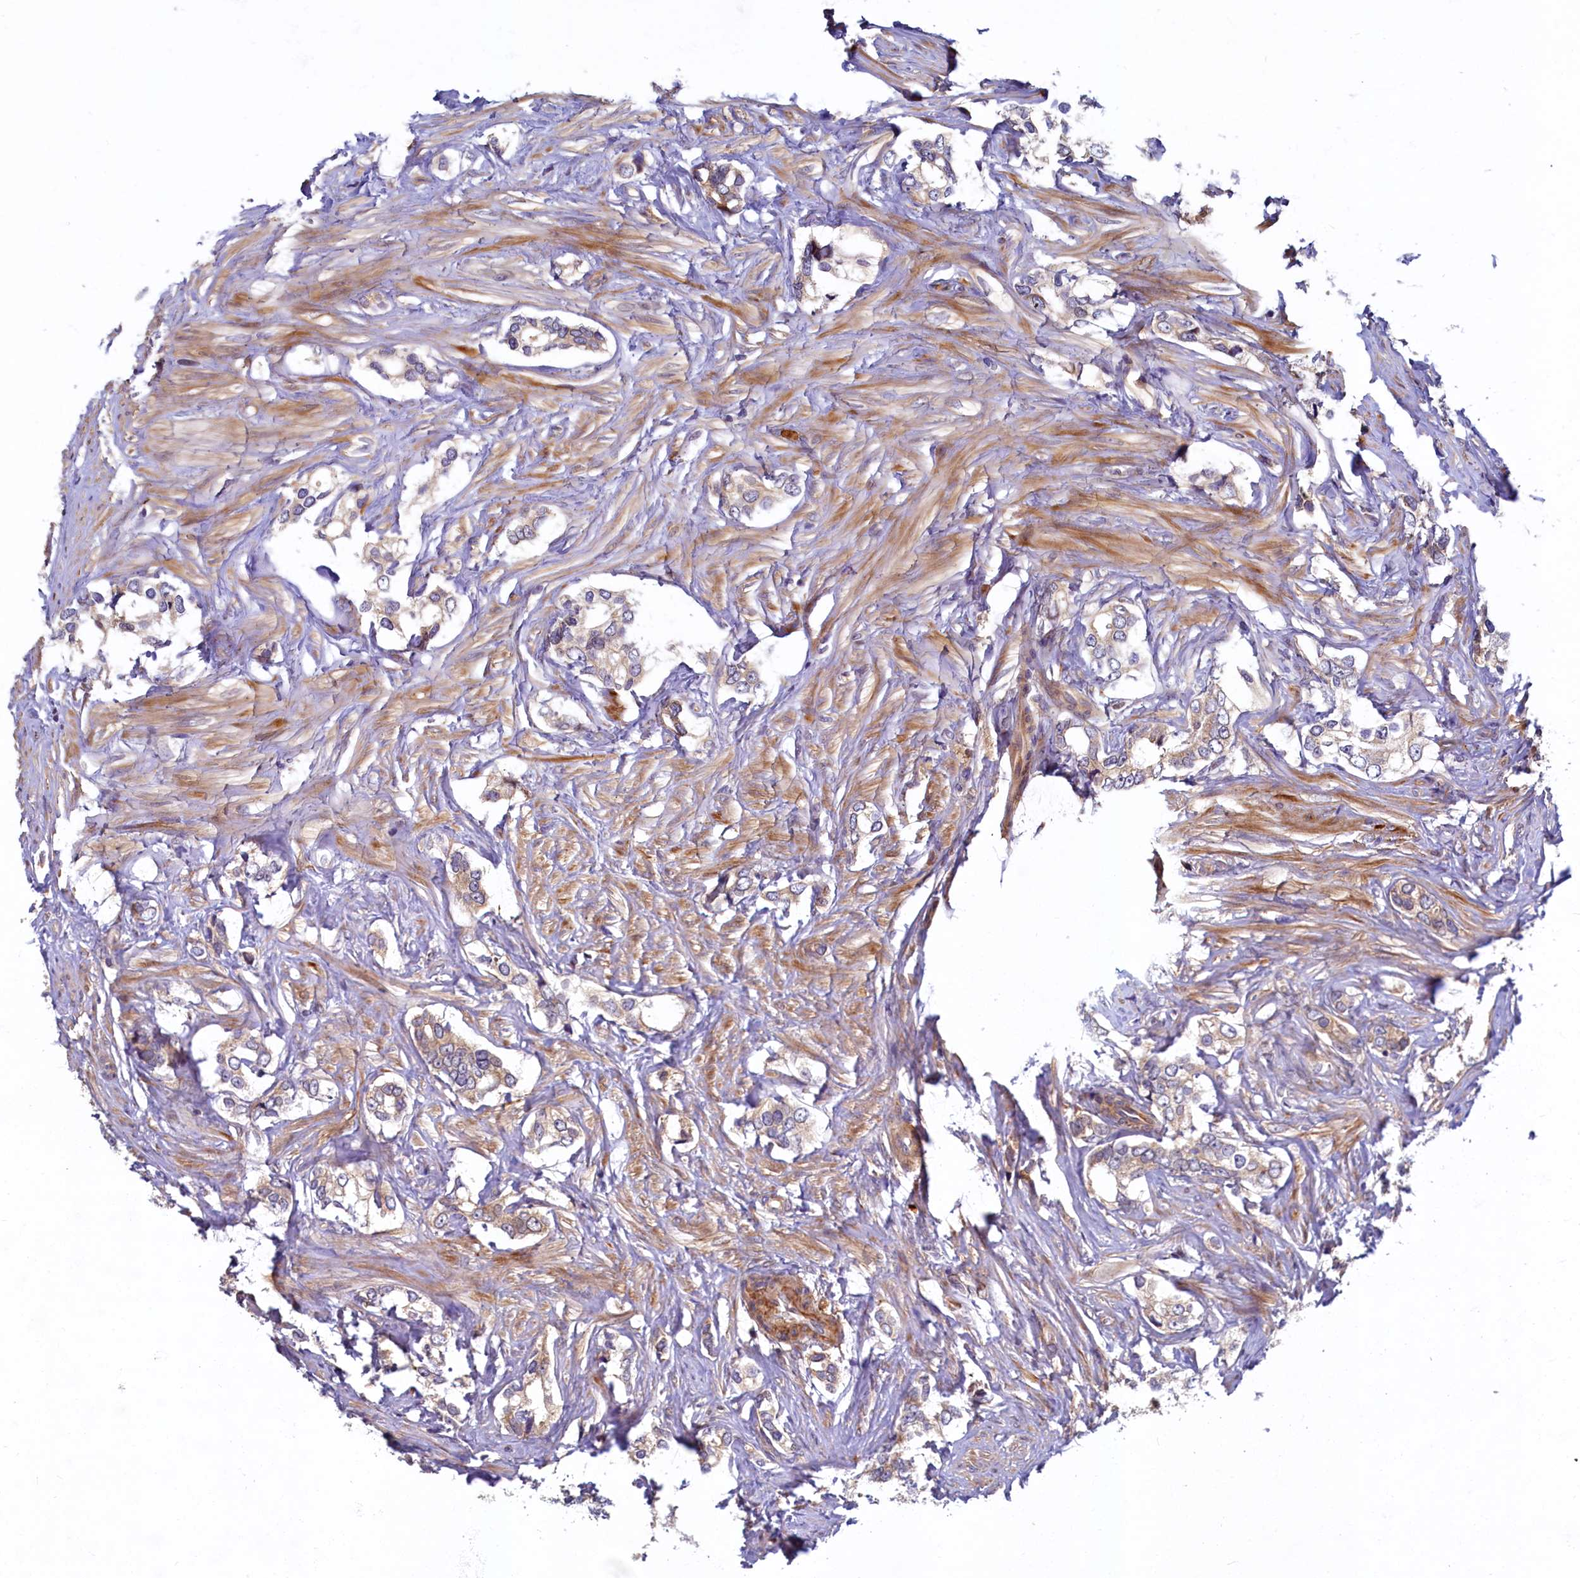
{"staining": {"intensity": "moderate", "quantity": "<25%", "location": "cytoplasmic/membranous"}, "tissue": "prostate cancer", "cell_type": "Tumor cells", "image_type": "cancer", "snomed": [{"axis": "morphology", "description": "Adenocarcinoma, High grade"}, {"axis": "topography", "description": "Prostate"}], "caption": "About <25% of tumor cells in human prostate high-grade adenocarcinoma exhibit moderate cytoplasmic/membranous protein staining as visualized by brown immunohistochemical staining.", "gene": "SLC16A14", "patient": {"sex": "male", "age": 66}}